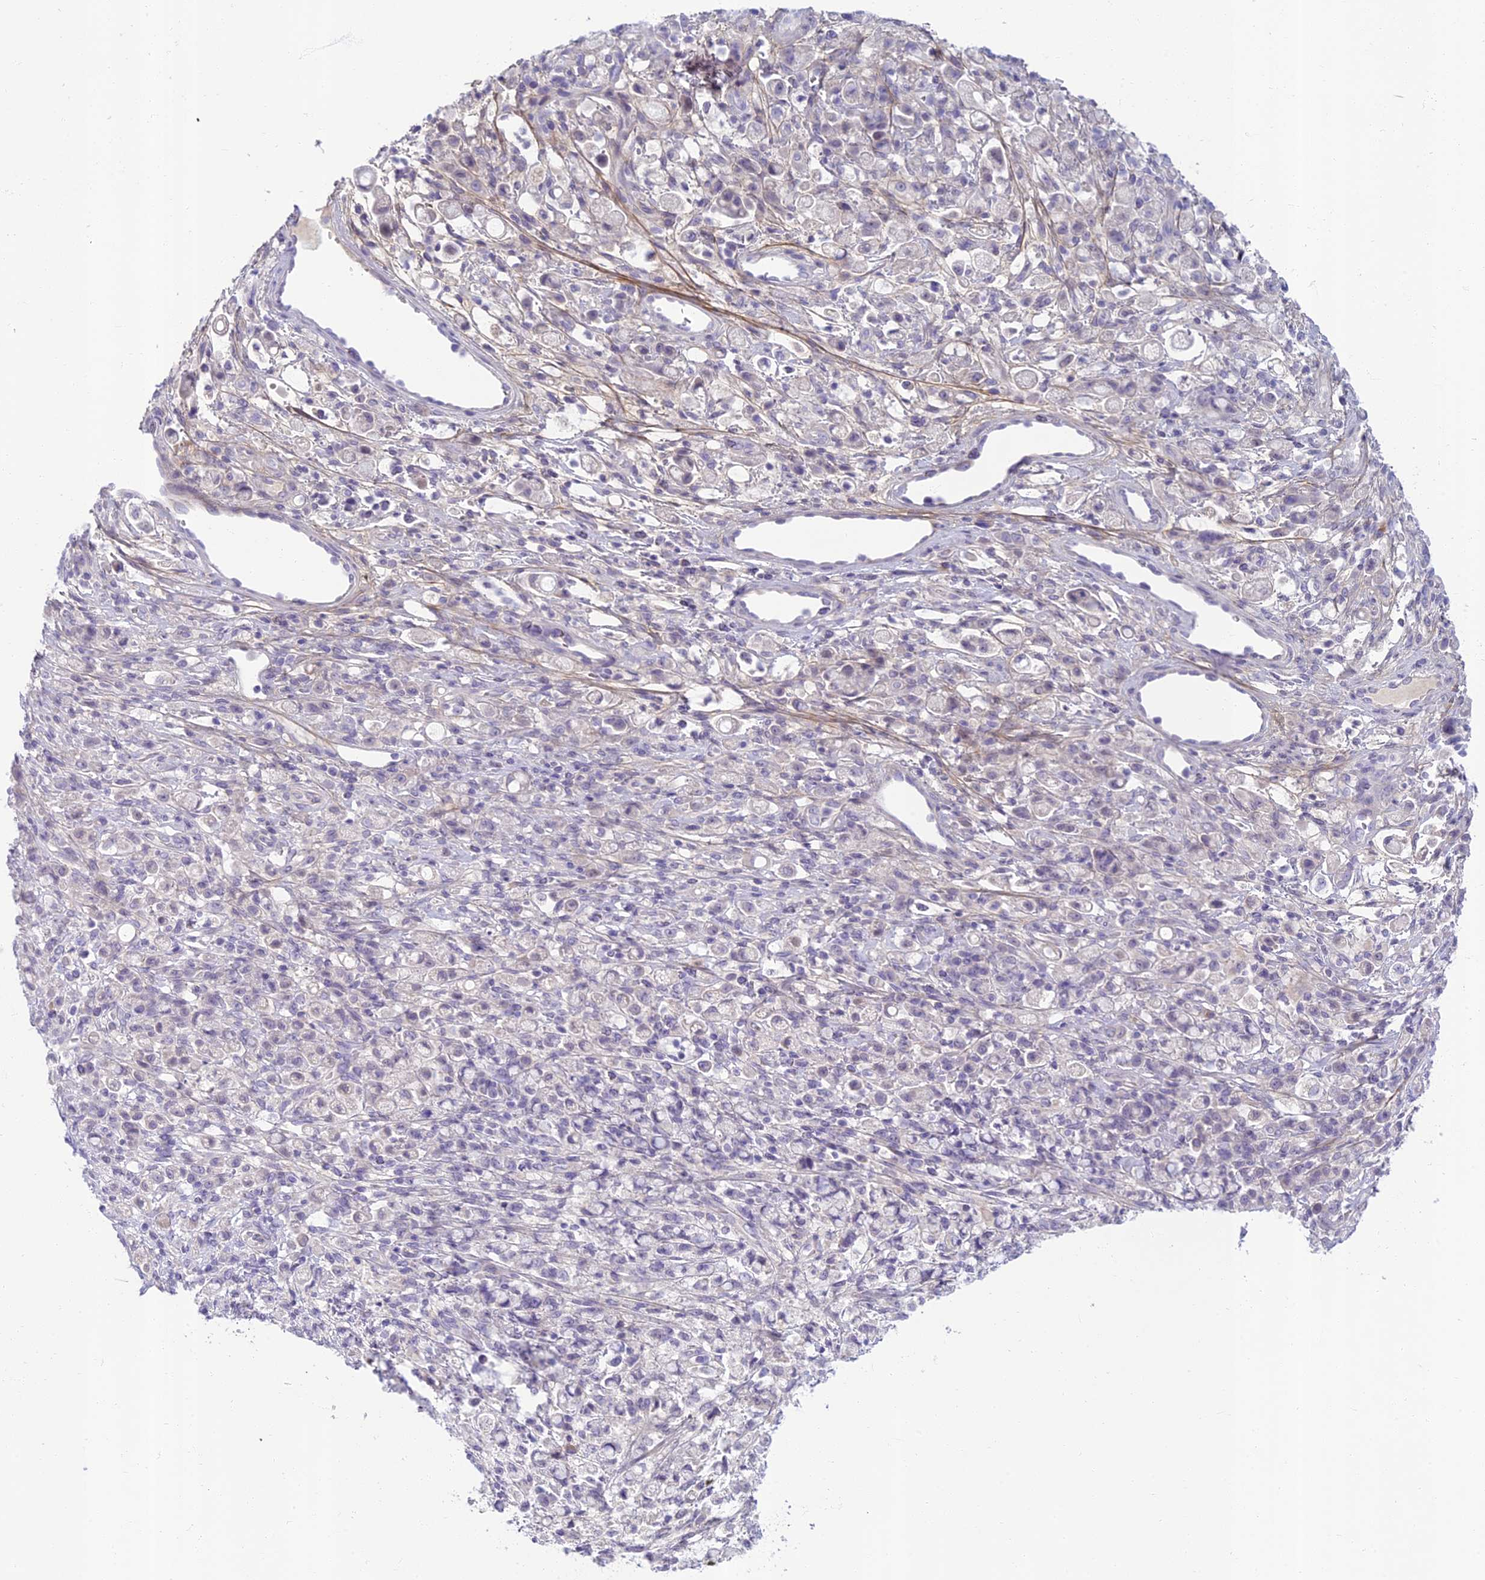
{"staining": {"intensity": "negative", "quantity": "none", "location": "none"}, "tissue": "stomach cancer", "cell_type": "Tumor cells", "image_type": "cancer", "snomed": [{"axis": "morphology", "description": "Adenocarcinoma, NOS"}, {"axis": "topography", "description": "Stomach"}], "caption": "This photomicrograph is of stomach adenocarcinoma stained with IHC to label a protein in brown with the nuclei are counter-stained blue. There is no expression in tumor cells.", "gene": "SLC25A41", "patient": {"sex": "female", "age": 60}}